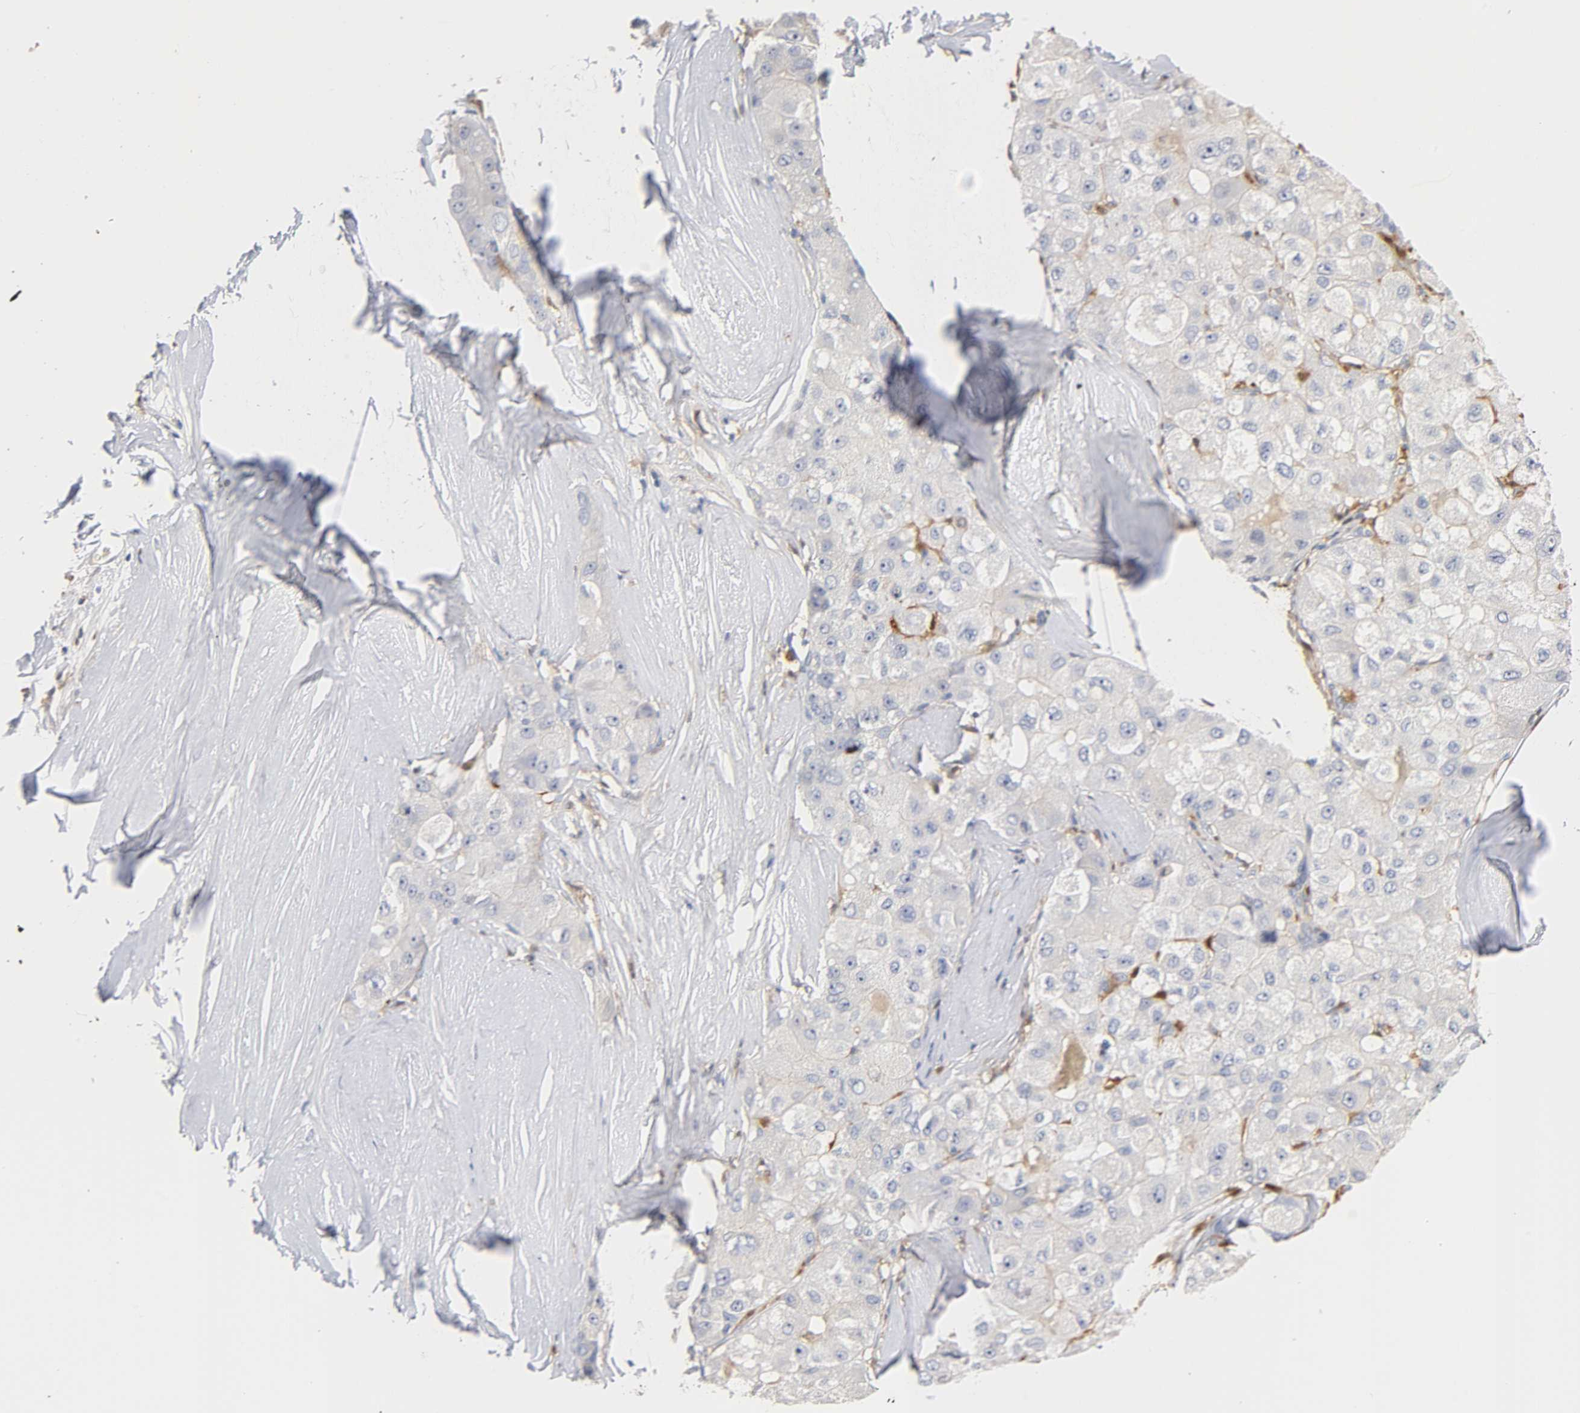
{"staining": {"intensity": "negative", "quantity": "none", "location": "none"}, "tissue": "liver cancer", "cell_type": "Tumor cells", "image_type": "cancer", "snomed": [{"axis": "morphology", "description": "Carcinoma, Hepatocellular, NOS"}, {"axis": "topography", "description": "Liver"}], "caption": "Tumor cells are negative for protein expression in human liver cancer.", "gene": "IL18", "patient": {"sex": "male", "age": 80}}